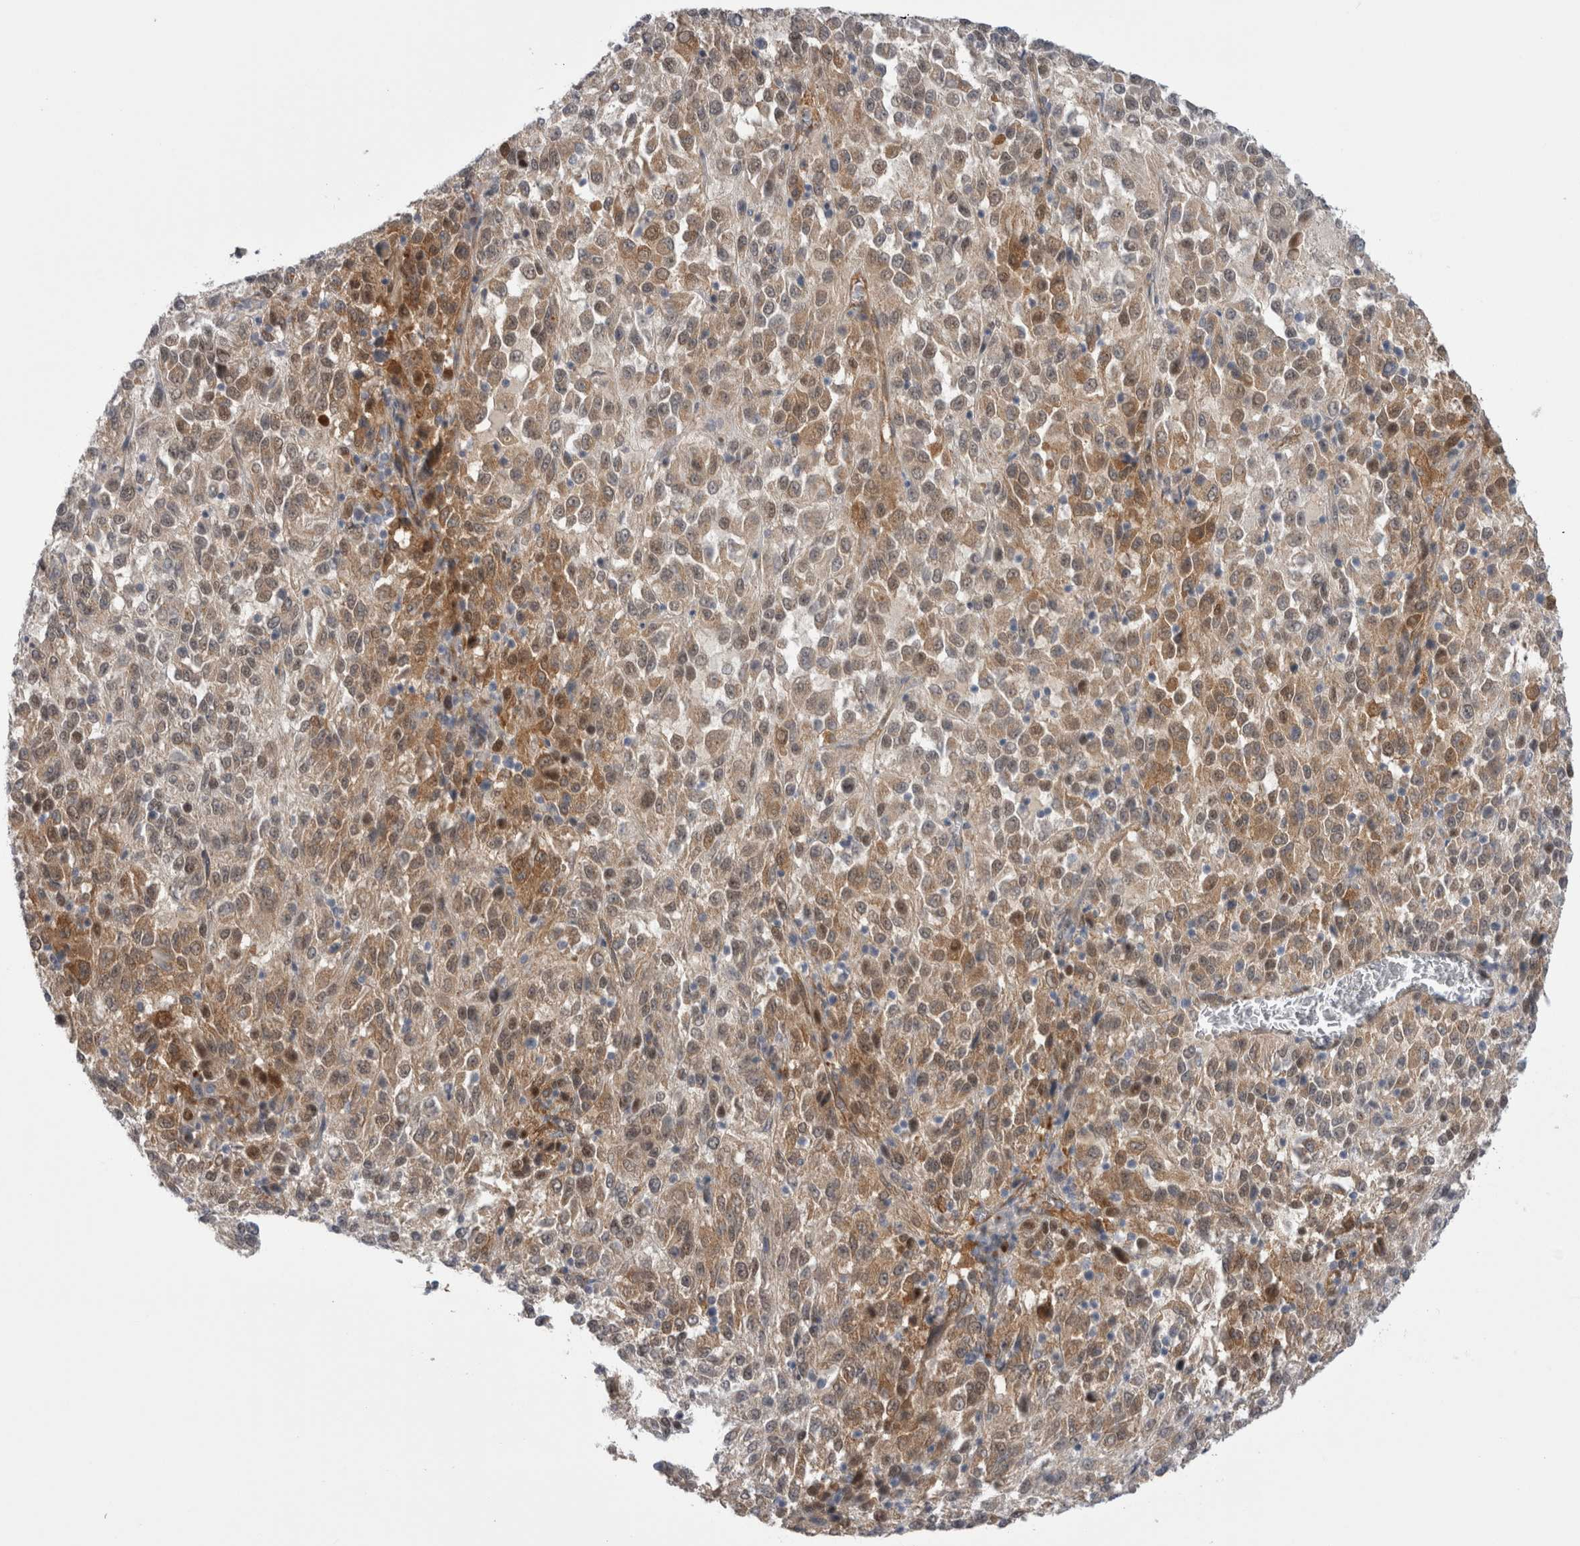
{"staining": {"intensity": "moderate", "quantity": ">75%", "location": "cytoplasmic/membranous,nuclear"}, "tissue": "melanoma", "cell_type": "Tumor cells", "image_type": "cancer", "snomed": [{"axis": "morphology", "description": "Malignant melanoma, Metastatic site"}, {"axis": "topography", "description": "Lung"}], "caption": "The histopathology image displays staining of melanoma, revealing moderate cytoplasmic/membranous and nuclear protein staining (brown color) within tumor cells.", "gene": "TAFA5", "patient": {"sex": "male", "age": 64}}